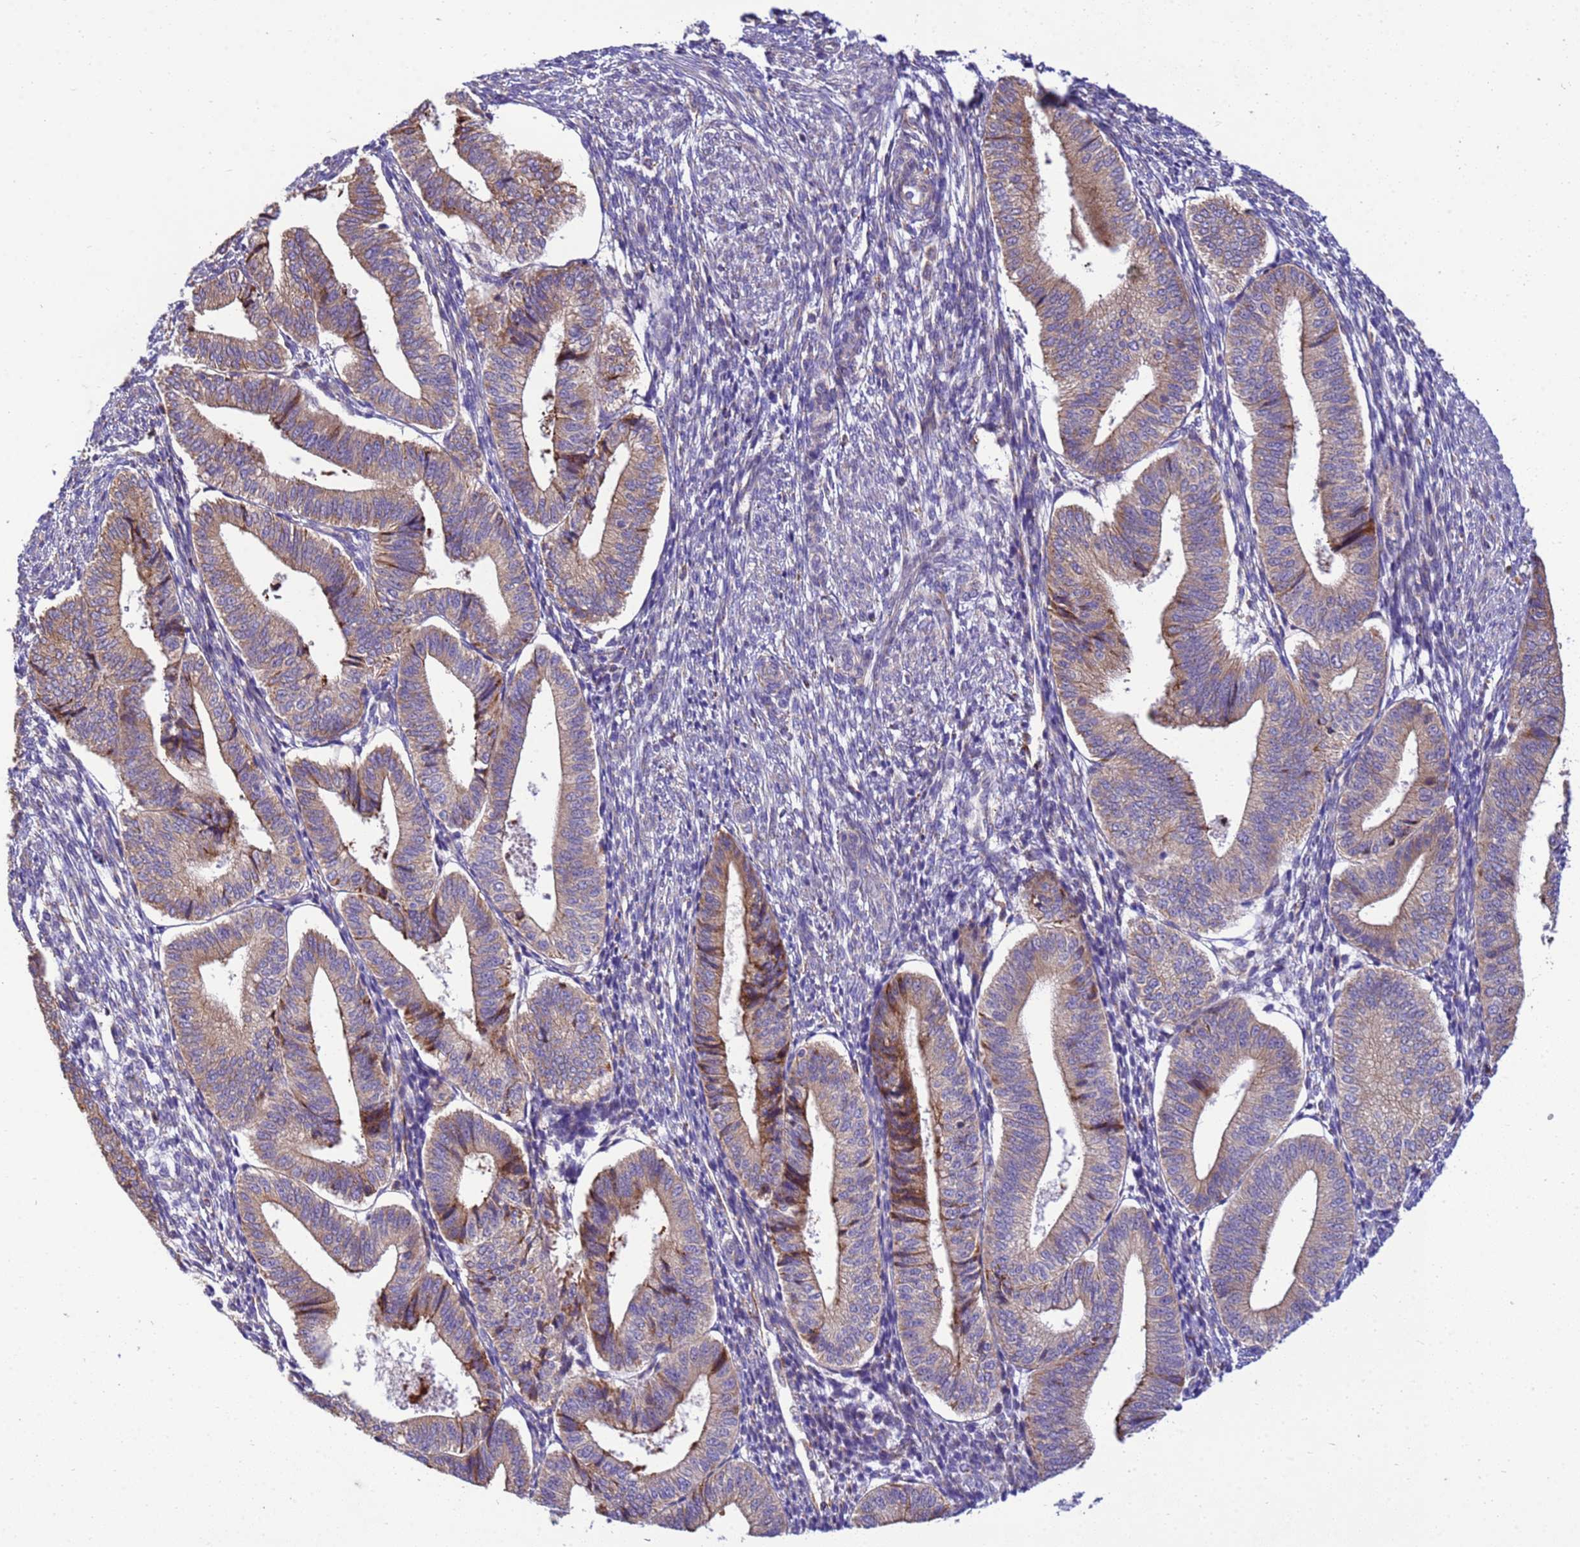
{"staining": {"intensity": "weak", "quantity": "25%-75%", "location": "cytoplasmic/membranous"}, "tissue": "endometrium", "cell_type": "Cells in endometrial stroma", "image_type": "normal", "snomed": [{"axis": "morphology", "description": "Normal tissue, NOS"}, {"axis": "topography", "description": "Endometrium"}], "caption": "DAB (3,3'-diaminobenzidine) immunohistochemical staining of normal human endometrium demonstrates weak cytoplasmic/membranous protein staining in approximately 25%-75% of cells in endometrial stroma. The staining was performed using DAB (3,3'-diaminobenzidine), with brown indicating positive protein expression. Nuclei are stained blue with hematoxylin.", "gene": "THAP5", "patient": {"sex": "female", "age": 34}}